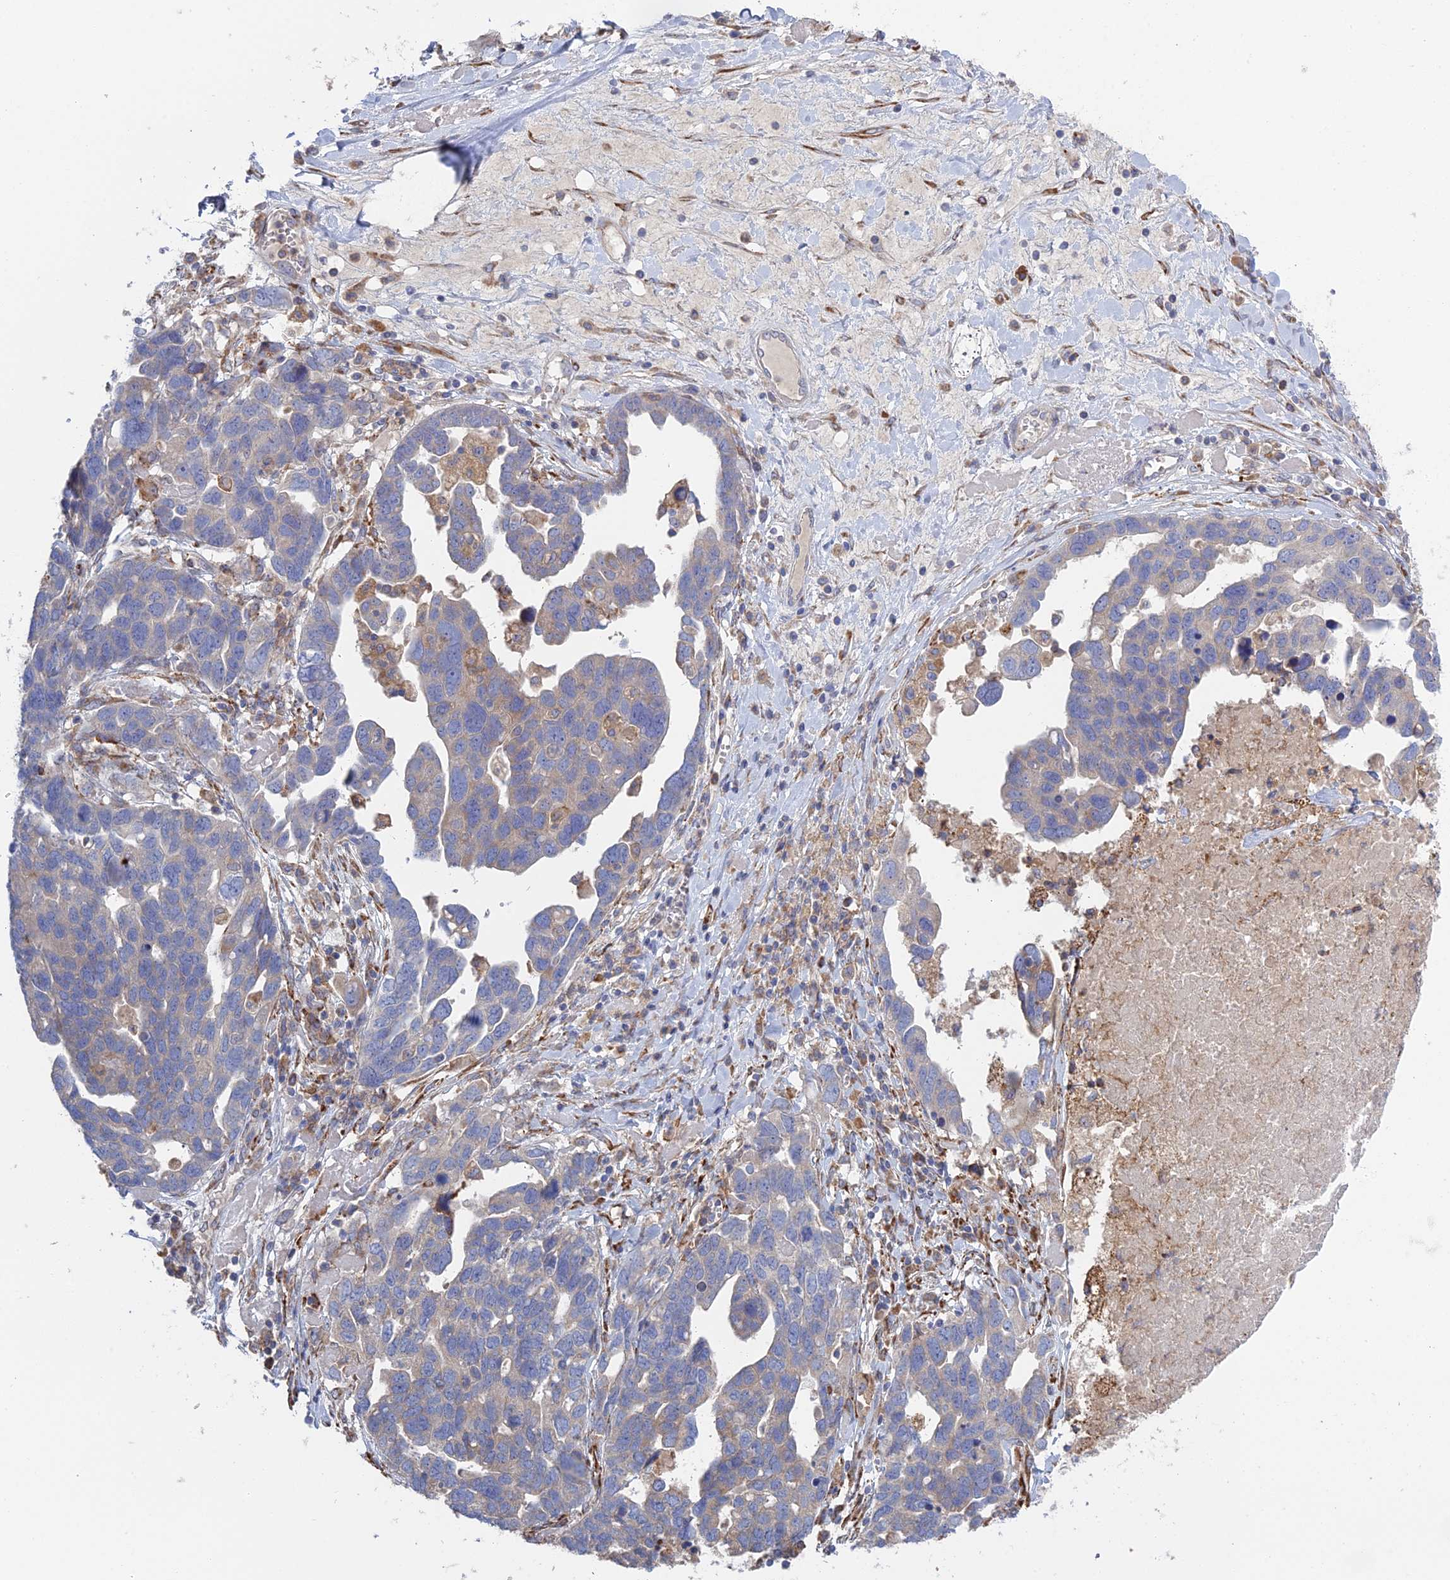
{"staining": {"intensity": "negative", "quantity": "none", "location": "none"}, "tissue": "ovarian cancer", "cell_type": "Tumor cells", "image_type": "cancer", "snomed": [{"axis": "morphology", "description": "Cystadenocarcinoma, serous, NOS"}, {"axis": "topography", "description": "Ovary"}], "caption": "Protein analysis of serous cystadenocarcinoma (ovarian) reveals no significant staining in tumor cells.", "gene": "TRAPPC6A", "patient": {"sex": "female", "age": 54}}